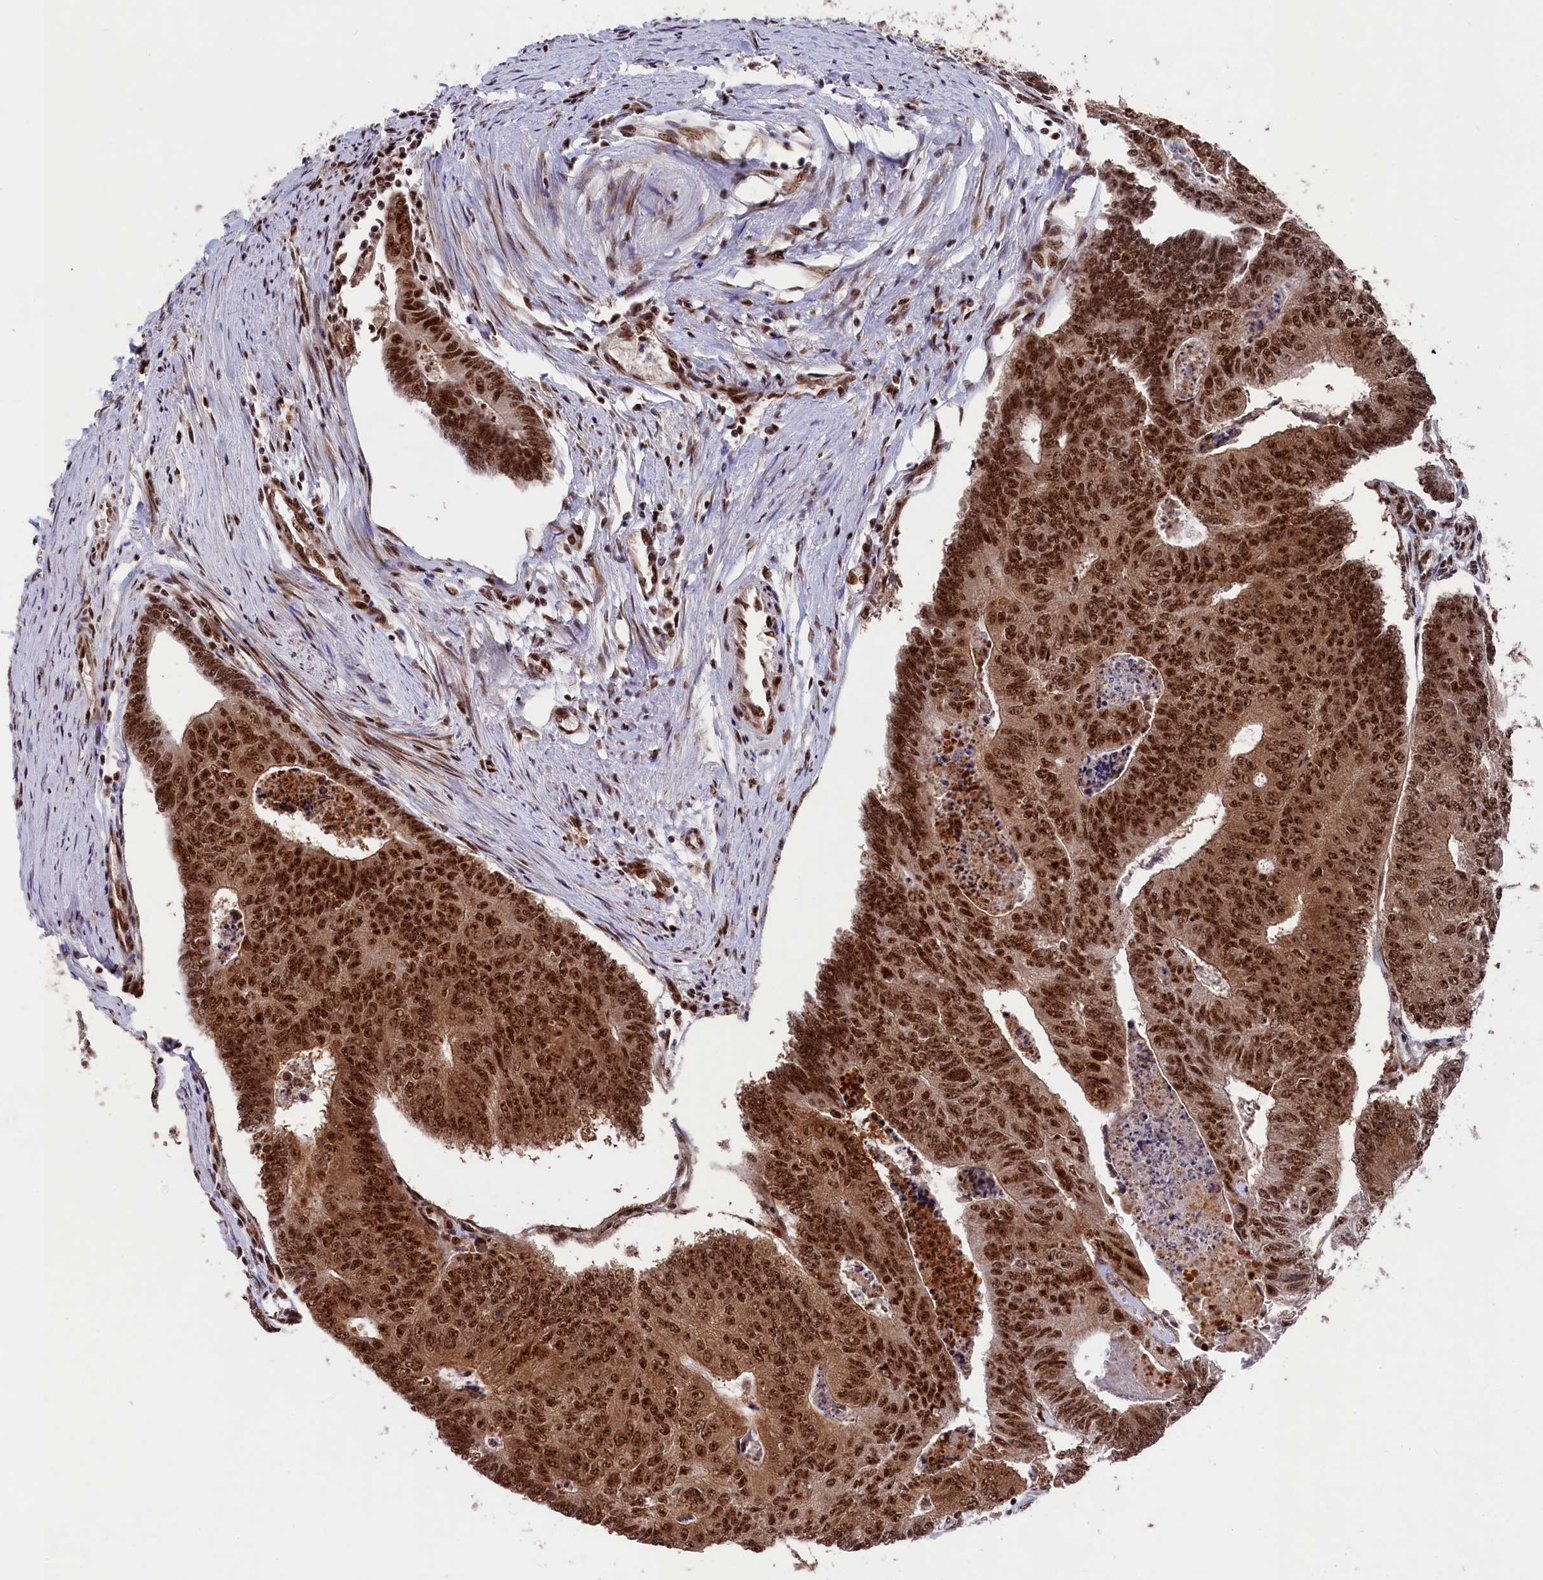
{"staining": {"intensity": "strong", "quantity": ">75%", "location": "cytoplasmic/membranous,nuclear"}, "tissue": "colorectal cancer", "cell_type": "Tumor cells", "image_type": "cancer", "snomed": [{"axis": "morphology", "description": "Adenocarcinoma, NOS"}, {"axis": "topography", "description": "Colon"}], "caption": "Immunohistochemical staining of human colorectal adenocarcinoma reveals strong cytoplasmic/membranous and nuclear protein expression in approximately >75% of tumor cells.", "gene": "PRPF31", "patient": {"sex": "female", "age": 67}}